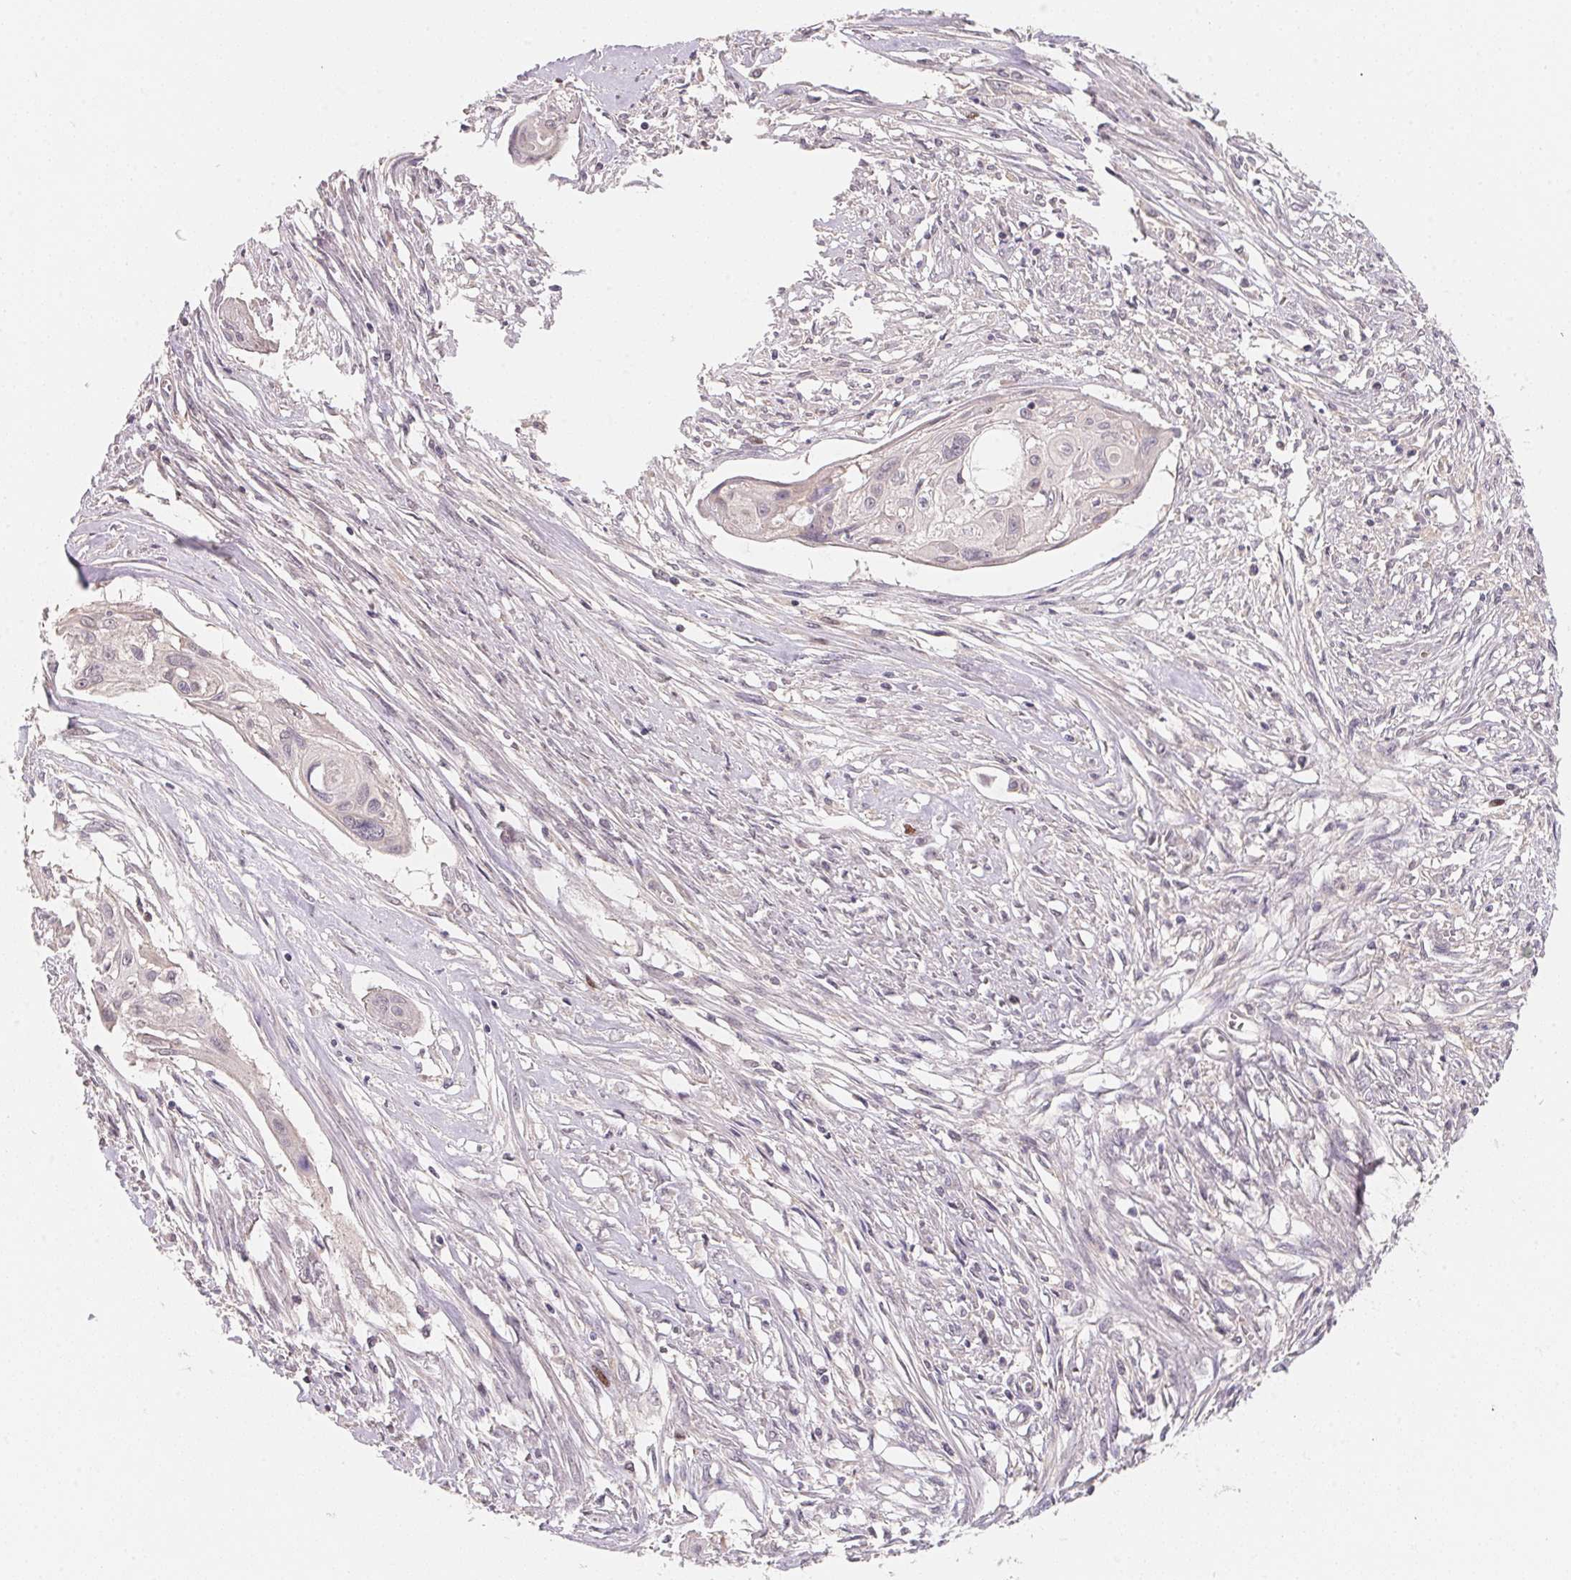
{"staining": {"intensity": "negative", "quantity": "none", "location": "none"}, "tissue": "cervical cancer", "cell_type": "Tumor cells", "image_type": "cancer", "snomed": [{"axis": "morphology", "description": "Squamous cell carcinoma, NOS"}, {"axis": "topography", "description": "Cervix"}], "caption": "There is no significant expression in tumor cells of cervical cancer. The staining is performed using DAB (3,3'-diaminobenzidine) brown chromogen with nuclei counter-stained in using hematoxylin.", "gene": "KIFC1", "patient": {"sex": "female", "age": 49}}